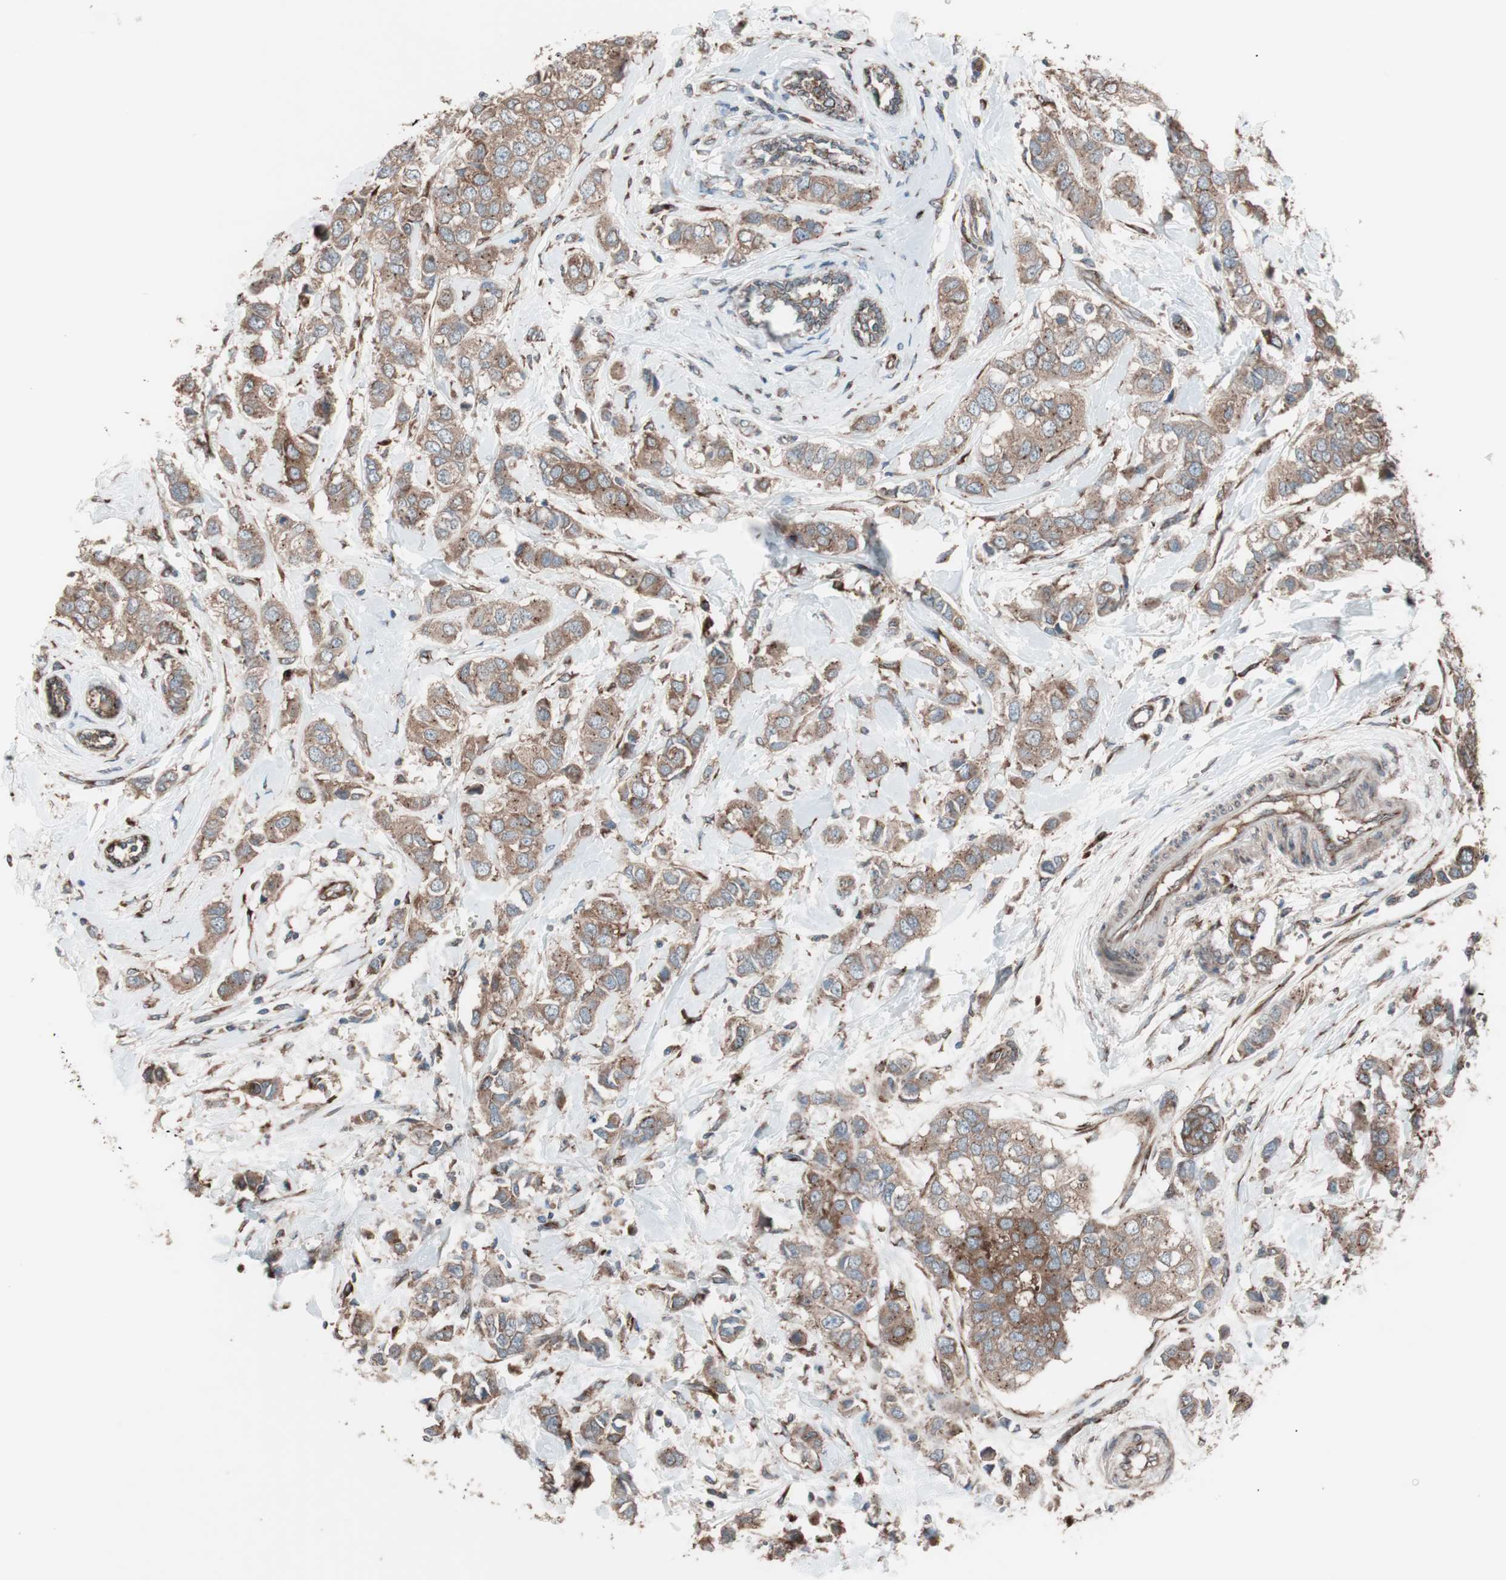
{"staining": {"intensity": "moderate", "quantity": ">75%", "location": "cytoplasmic/membranous"}, "tissue": "breast cancer", "cell_type": "Tumor cells", "image_type": "cancer", "snomed": [{"axis": "morphology", "description": "Duct carcinoma"}, {"axis": "topography", "description": "Breast"}], "caption": "Brown immunohistochemical staining in human breast cancer demonstrates moderate cytoplasmic/membranous staining in approximately >75% of tumor cells.", "gene": "SEC31A", "patient": {"sex": "female", "age": 50}}